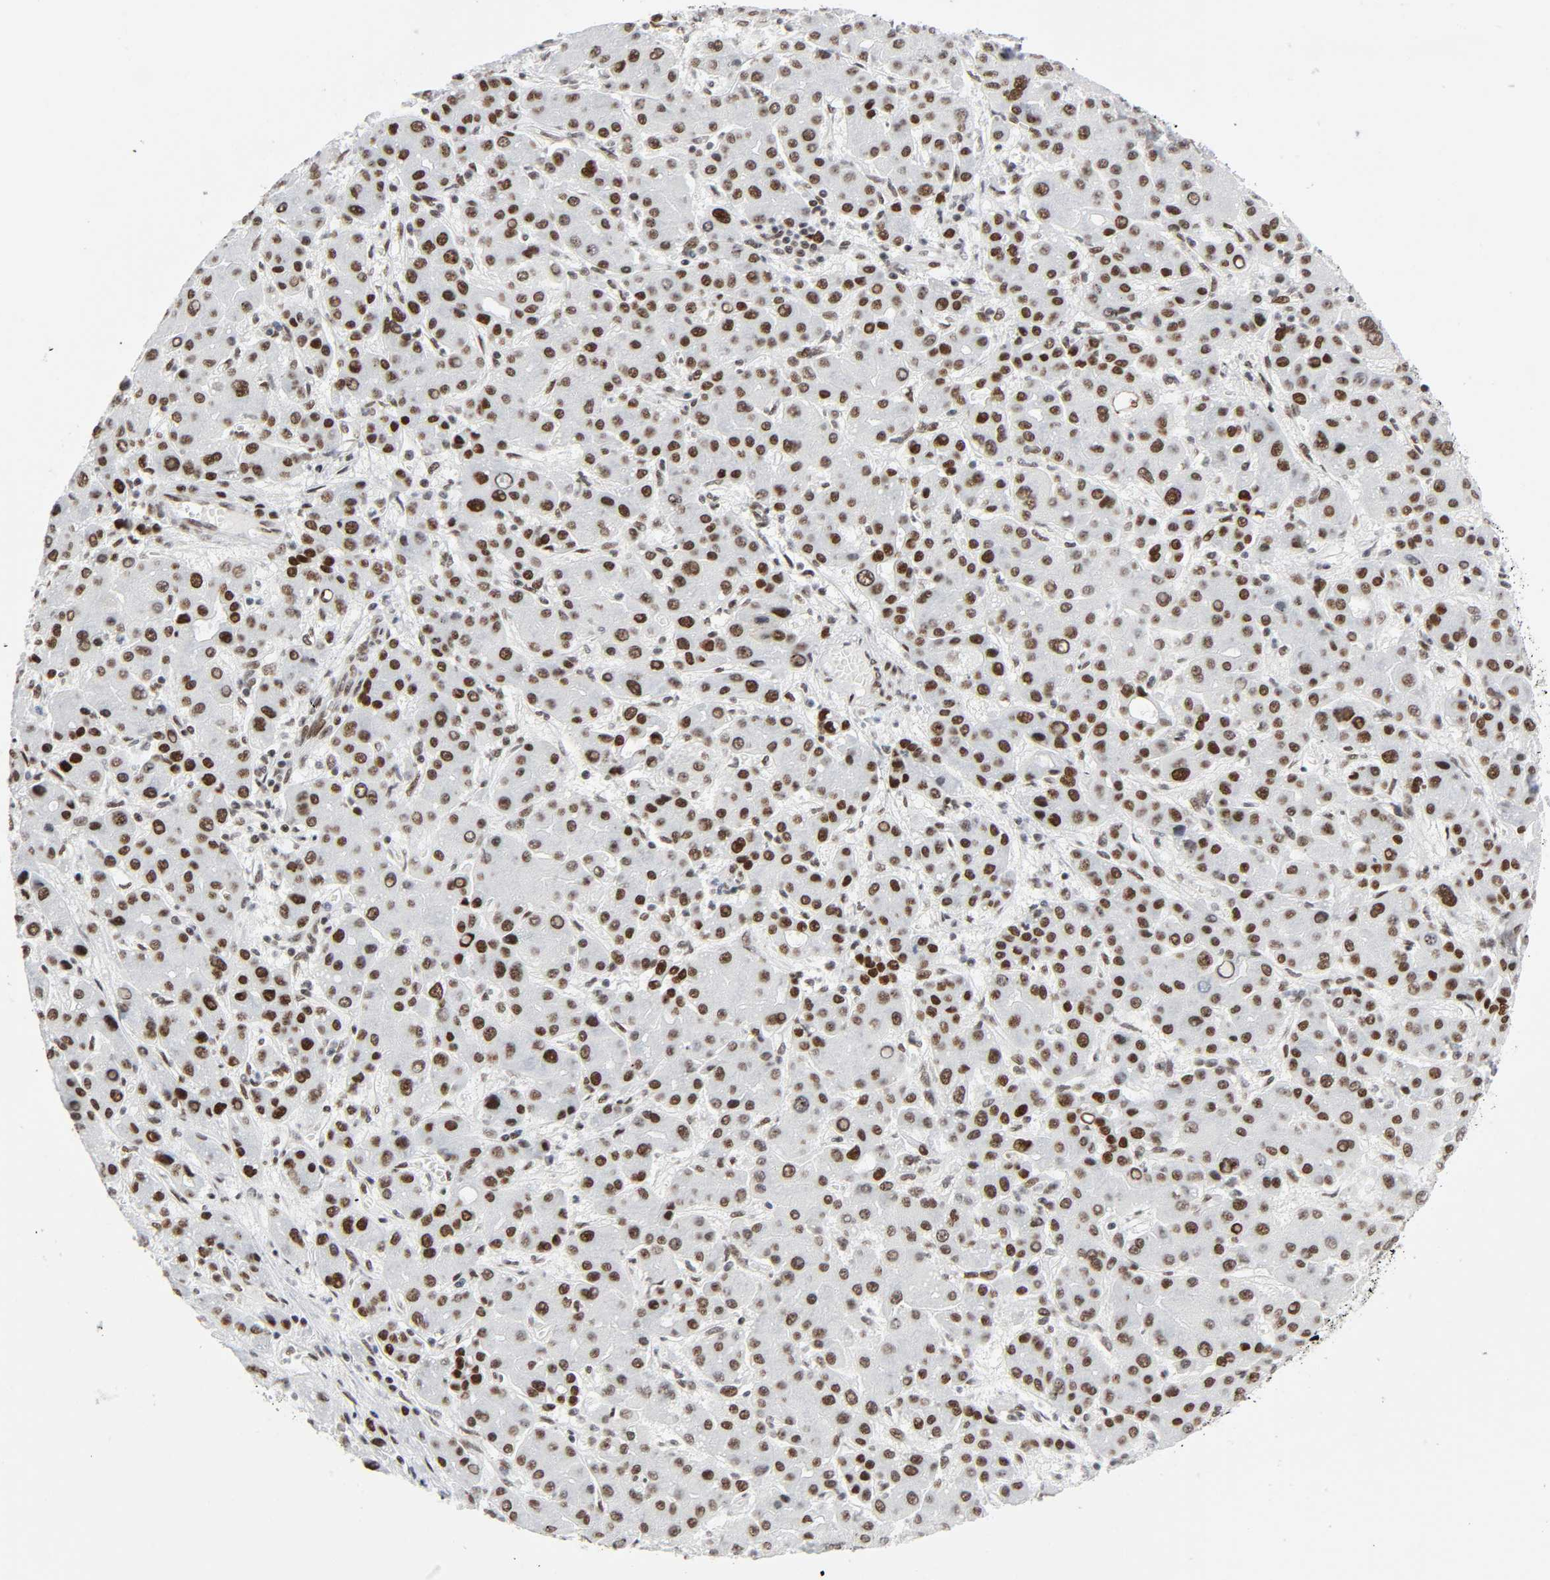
{"staining": {"intensity": "strong", "quantity": ">75%", "location": "nuclear"}, "tissue": "liver cancer", "cell_type": "Tumor cells", "image_type": "cancer", "snomed": [{"axis": "morphology", "description": "Carcinoma, Hepatocellular, NOS"}, {"axis": "topography", "description": "Liver"}], "caption": "This is a micrograph of IHC staining of hepatocellular carcinoma (liver), which shows strong staining in the nuclear of tumor cells.", "gene": "HSF1", "patient": {"sex": "male", "age": 55}}